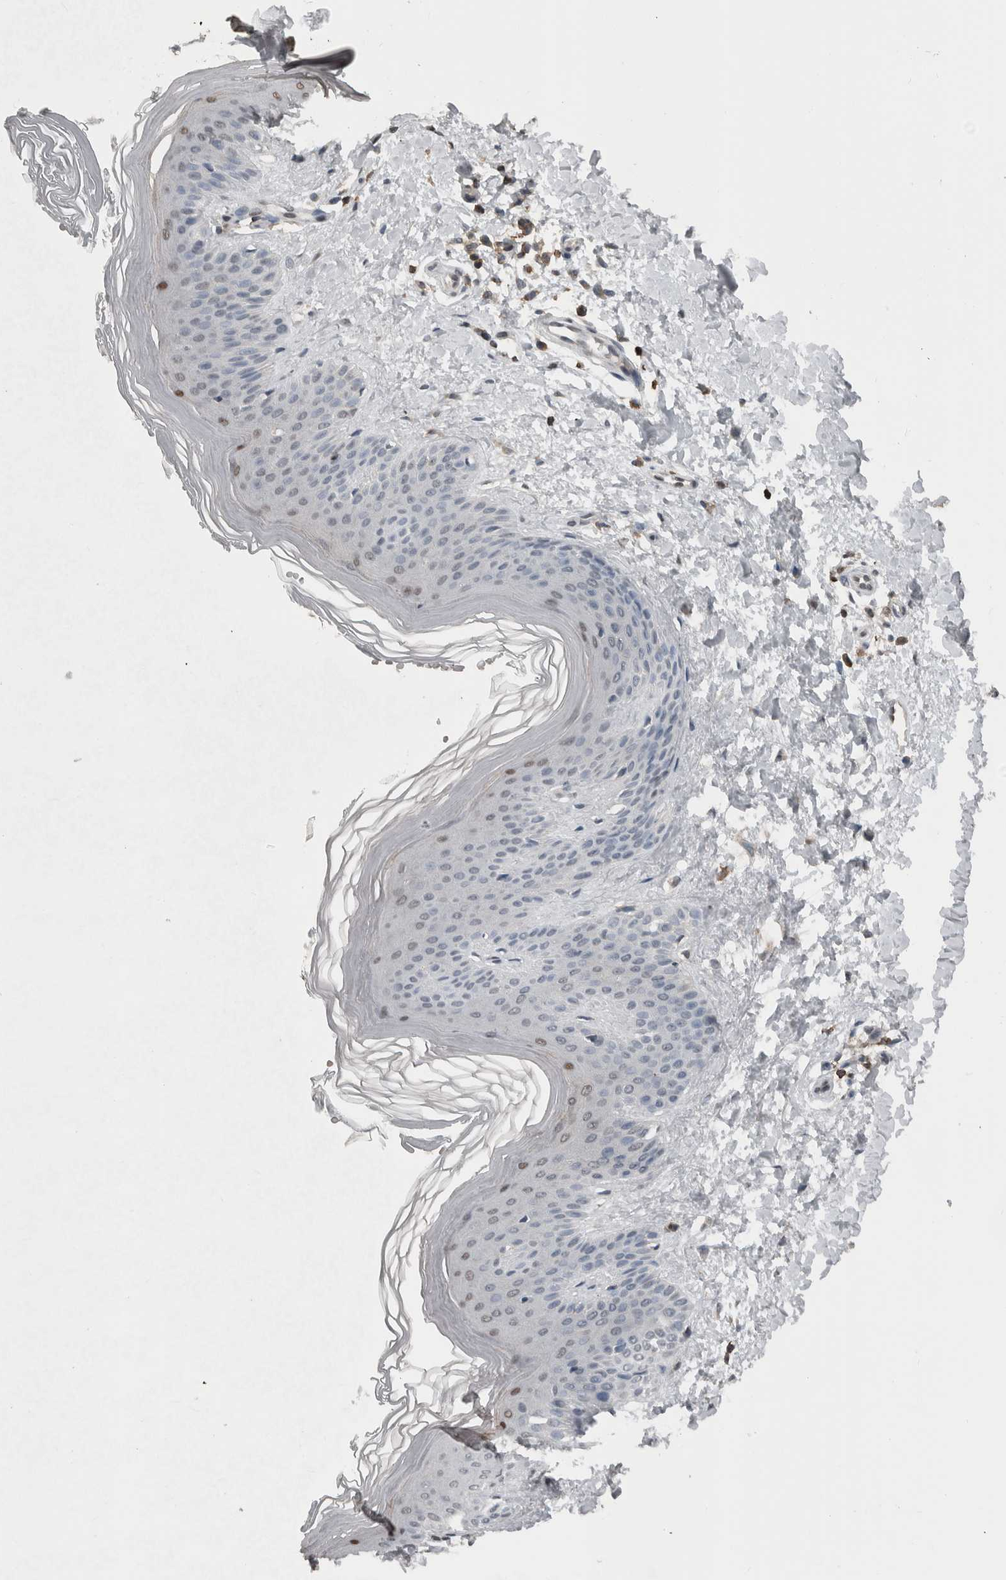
{"staining": {"intensity": "negative", "quantity": "none", "location": "none"}, "tissue": "skin", "cell_type": "Fibroblasts", "image_type": "normal", "snomed": [{"axis": "morphology", "description": "Normal tissue, NOS"}, {"axis": "morphology", "description": "Malignant melanoma, Metastatic site"}, {"axis": "topography", "description": "Skin"}], "caption": "This image is of normal skin stained with IHC to label a protein in brown with the nuclei are counter-stained blue. There is no positivity in fibroblasts.", "gene": "MAFF", "patient": {"sex": "male", "age": 41}}